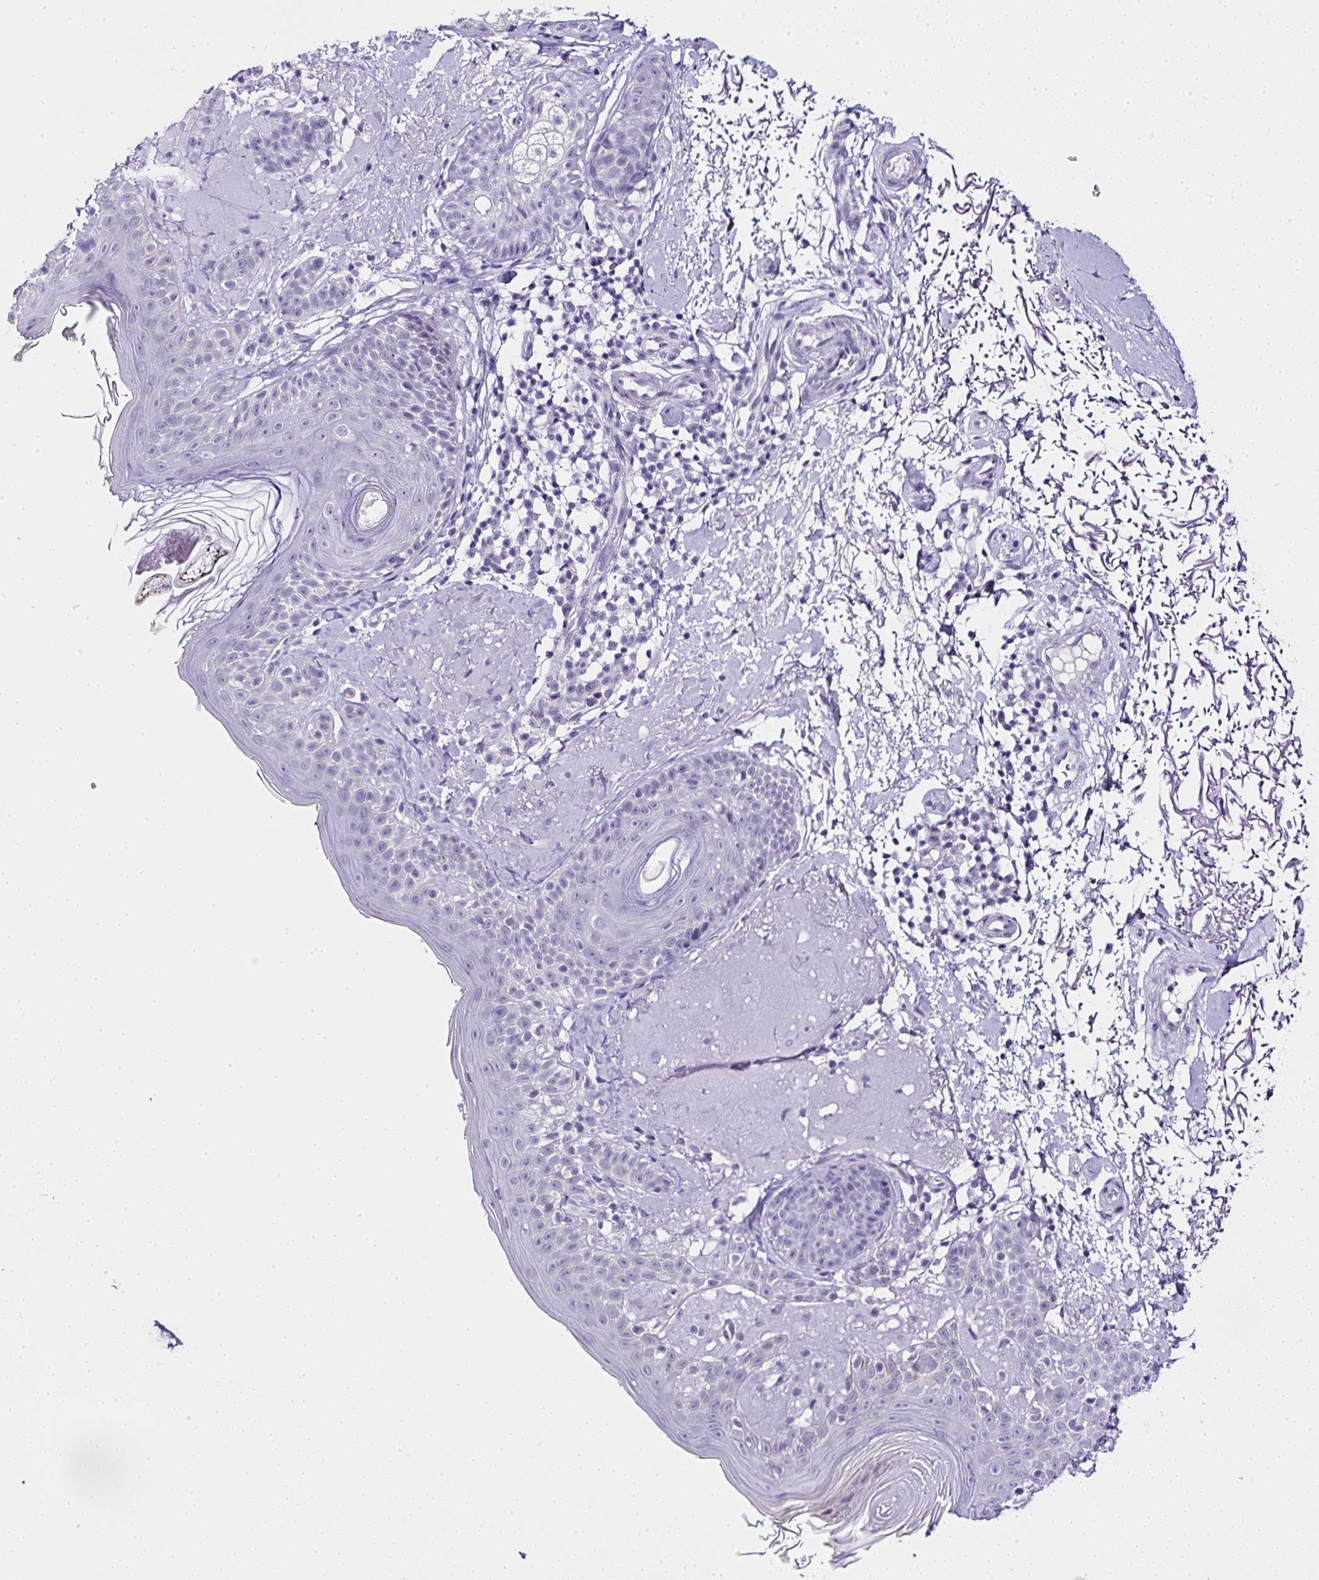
{"staining": {"intensity": "negative", "quantity": "none", "location": "none"}, "tissue": "skin", "cell_type": "Fibroblasts", "image_type": "normal", "snomed": [{"axis": "morphology", "description": "Normal tissue, NOS"}, {"axis": "topography", "description": "Skin"}], "caption": "Normal skin was stained to show a protein in brown. There is no significant expression in fibroblasts. Nuclei are stained in blue.", "gene": "RNF183", "patient": {"sex": "male", "age": 73}}